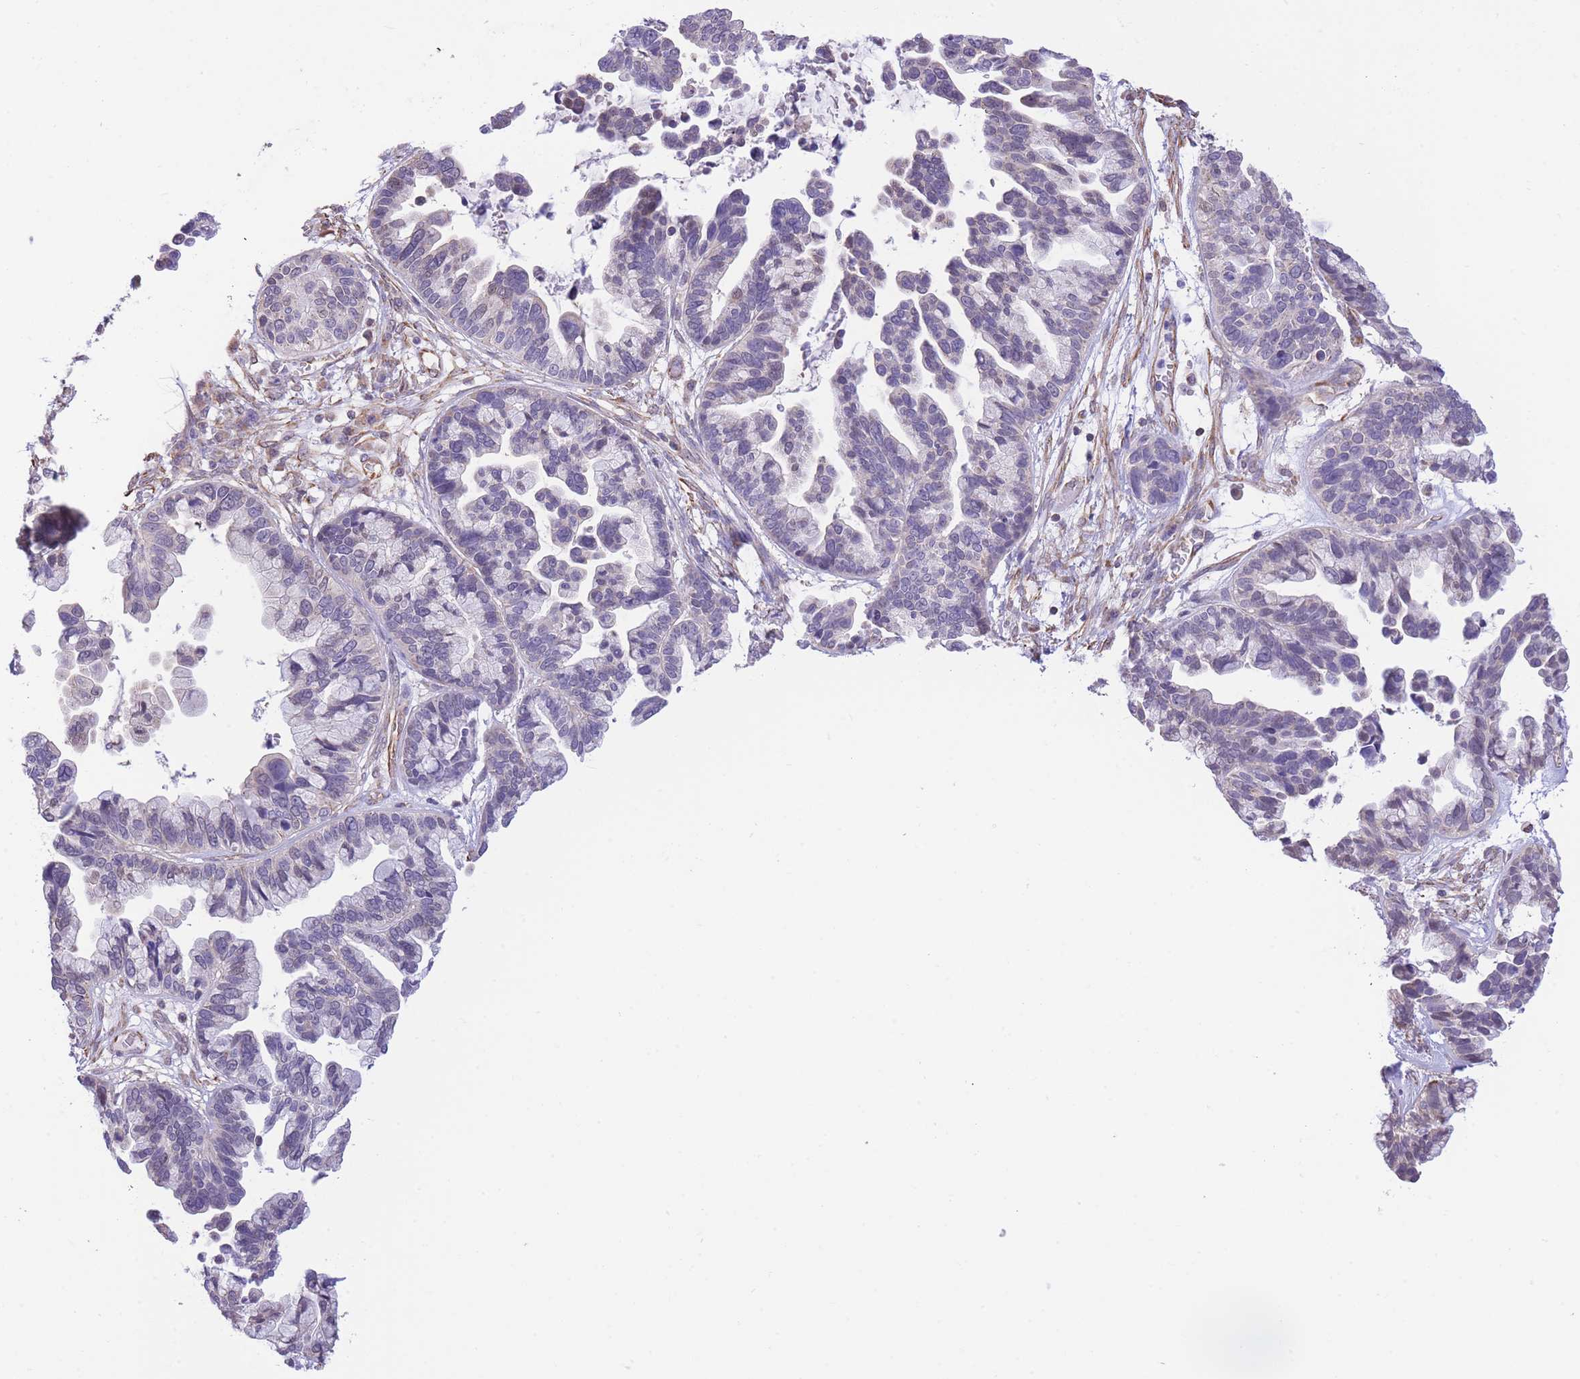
{"staining": {"intensity": "negative", "quantity": "none", "location": "none"}, "tissue": "ovarian cancer", "cell_type": "Tumor cells", "image_type": "cancer", "snomed": [{"axis": "morphology", "description": "Cystadenocarcinoma, serous, NOS"}, {"axis": "topography", "description": "Ovary"}], "caption": "This is an immunohistochemistry histopathology image of human ovarian serous cystadenocarcinoma. There is no staining in tumor cells.", "gene": "PSG8", "patient": {"sex": "female", "age": 56}}